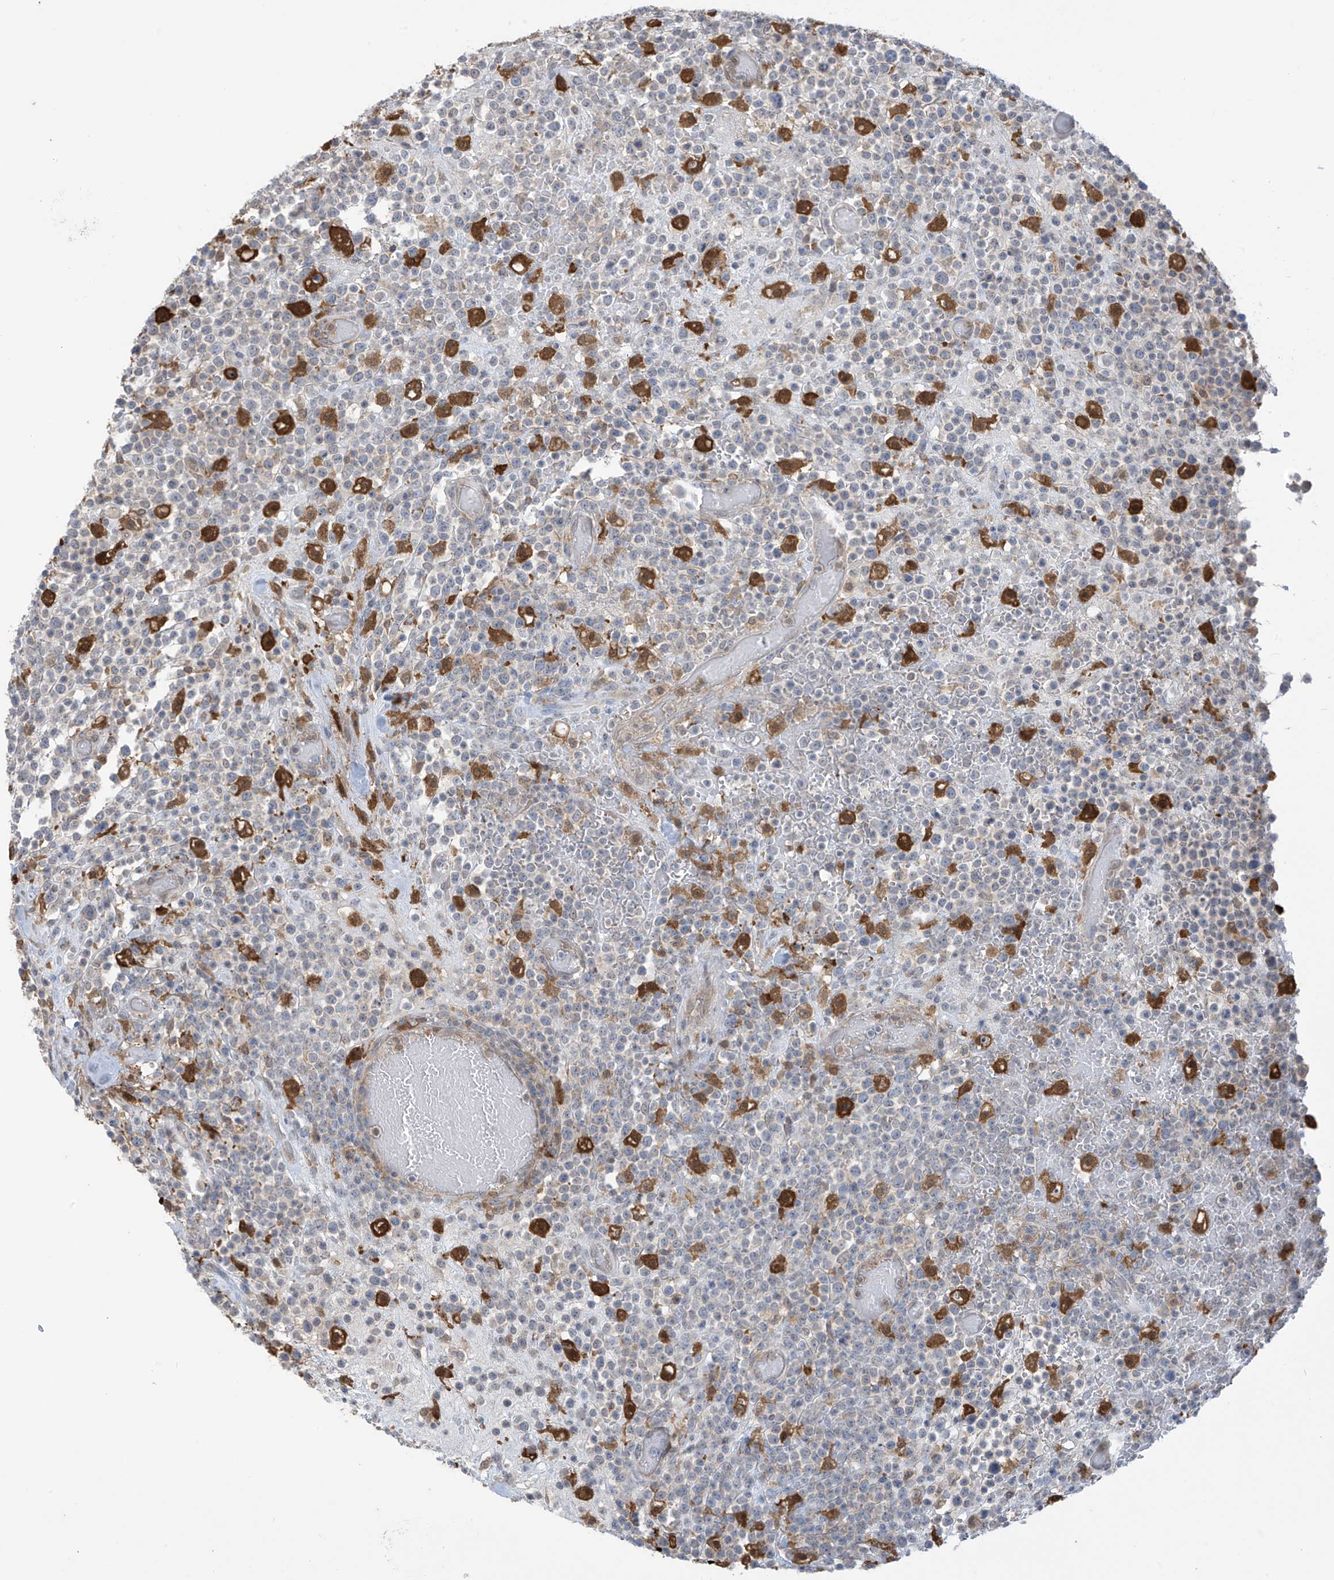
{"staining": {"intensity": "negative", "quantity": "none", "location": "none"}, "tissue": "lymphoma", "cell_type": "Tumor cells", "image_type": "cancer", "snomed": [{"axis": "morphology", "description": "Malignant lymphoma, non-Hodgkin's type, High grade"}, {"axis": "topography", "description": "Colon"}], "caption": "Image shows no significant protein positivity in tumor cells of lymphoma.", "gene": "IDH1", "patient": {"sex": "female", "age": 53}}